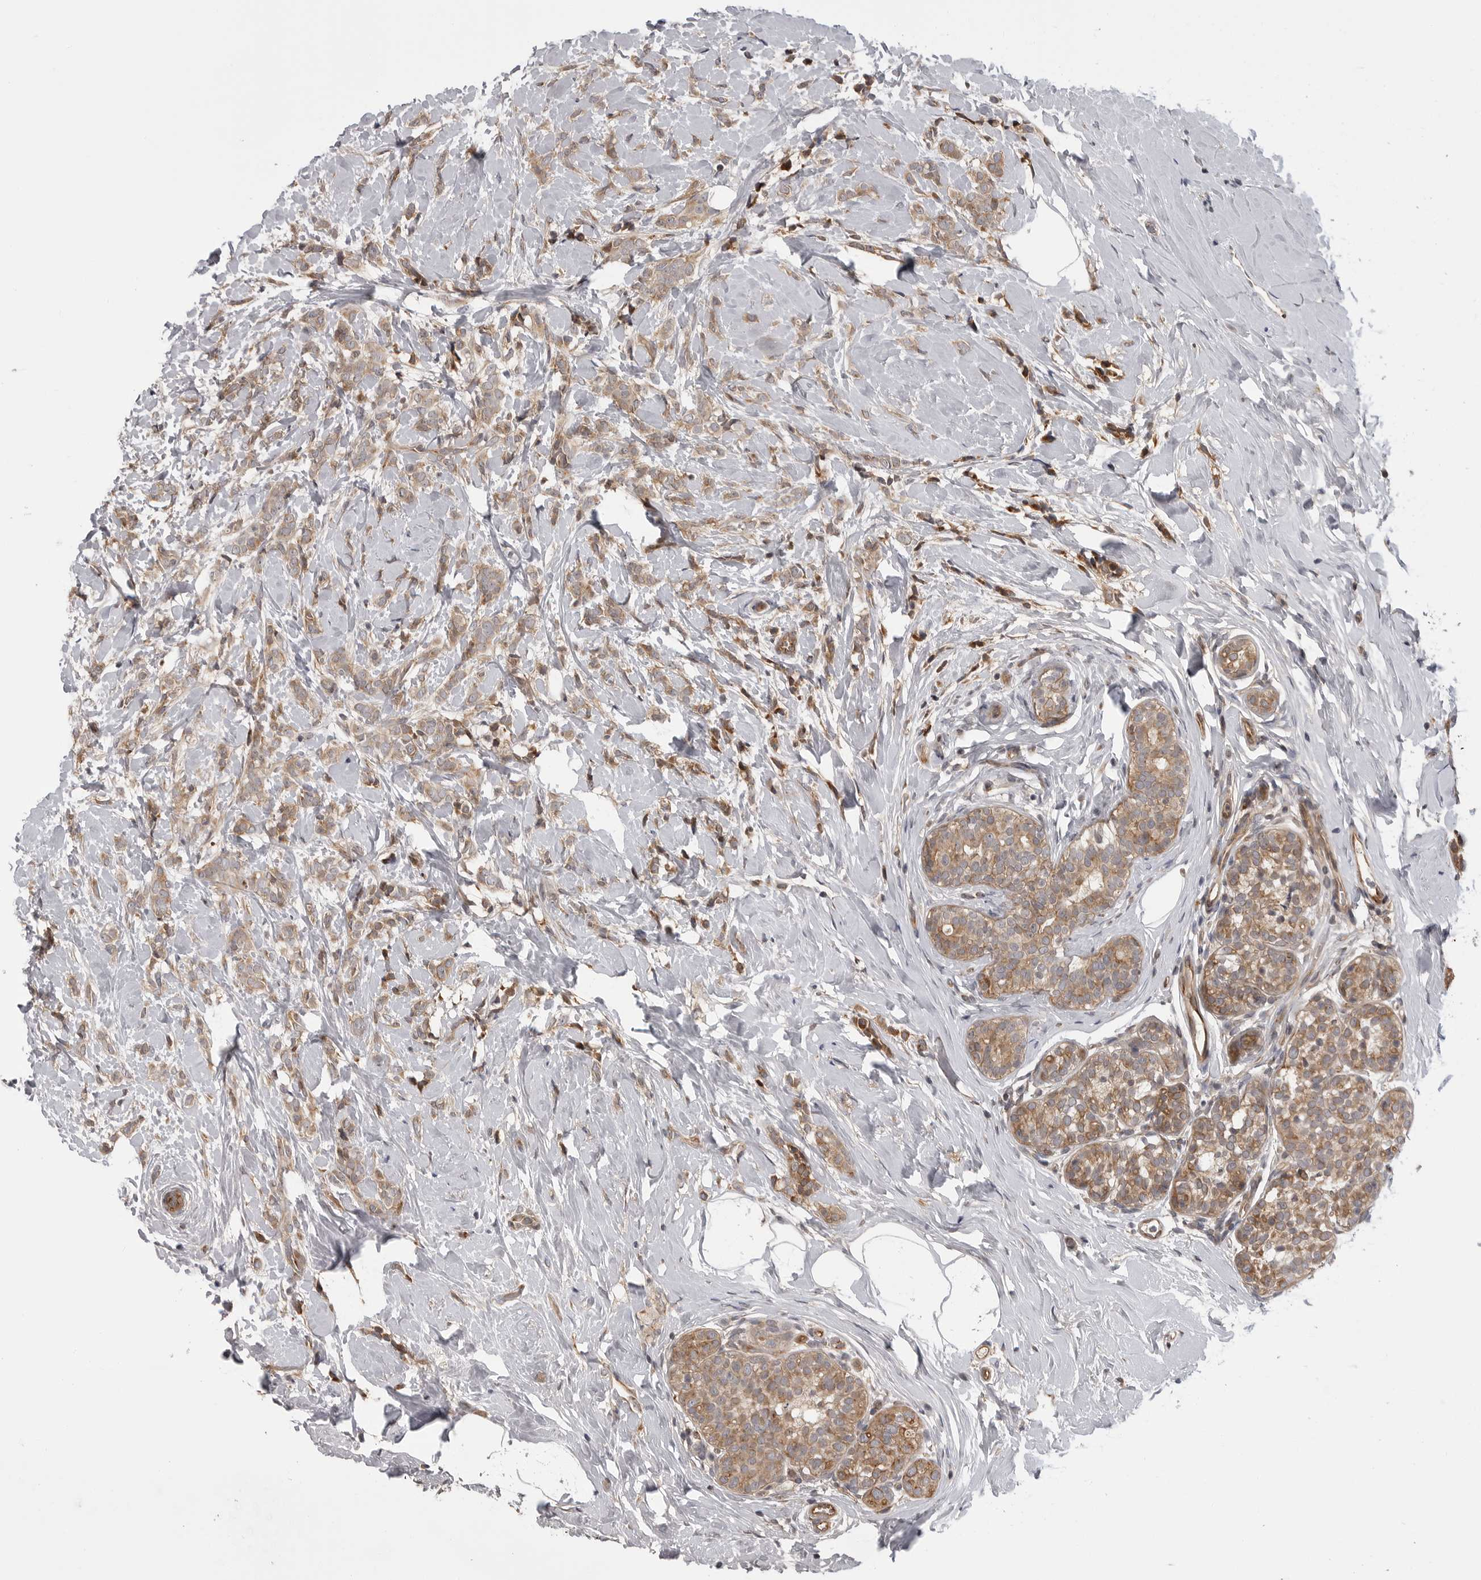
{"staining": {"intensity": "moderate", "quantity": ">75%", "location": "cytoplasmic/membranous"}, "tissue": "breast cancer", "cell_type": "Tumor cells", "image_type": "cancer", "snomed": [{"axis": "morphology", "description": "Lobular carcinoma, in situ"}, {"axis": "morphology", "description": "Lobular carcinoma"}, {"axis": "topography", "description": "Breast"}], "caption": "The image shows immunohistochemical staining of breast lobular carcinoma in situ. There is moderate cytoplasmic/membranous expression is seen in about >75% of tumor cells.", "gene": "LRRC45", "patient": {"sex": "female", "age": 41}}